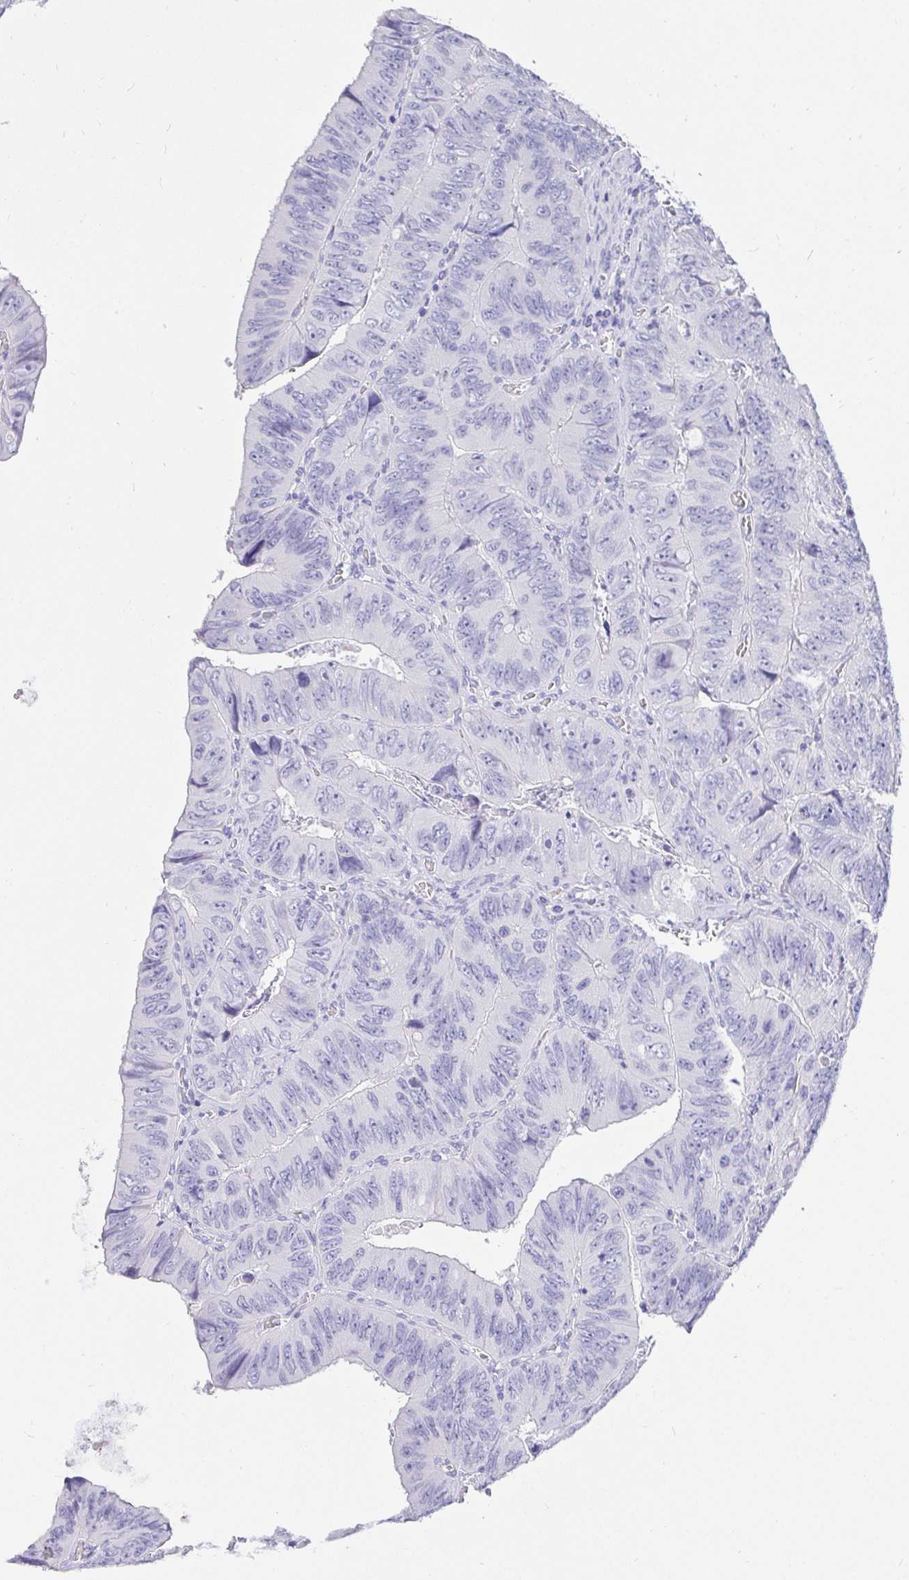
{"staining": {"intensity": "negative", "quantity": "none", "location": "none"}, "tissue": "colorectal cancer", "cell_type": "Tumor cells", "image_type": "cancer", "snomed": [{"axis": "morphology", "description": "Adenocarcinoma, NOS"}, {"axis": "topography", "description": "Colon"}], "caption": "Tumor cells are negative for protein expression in human colorectal cancer (adenocarcinoma).", "gene": "TPTE", "patient": {"sex": "female", "age": 84}}